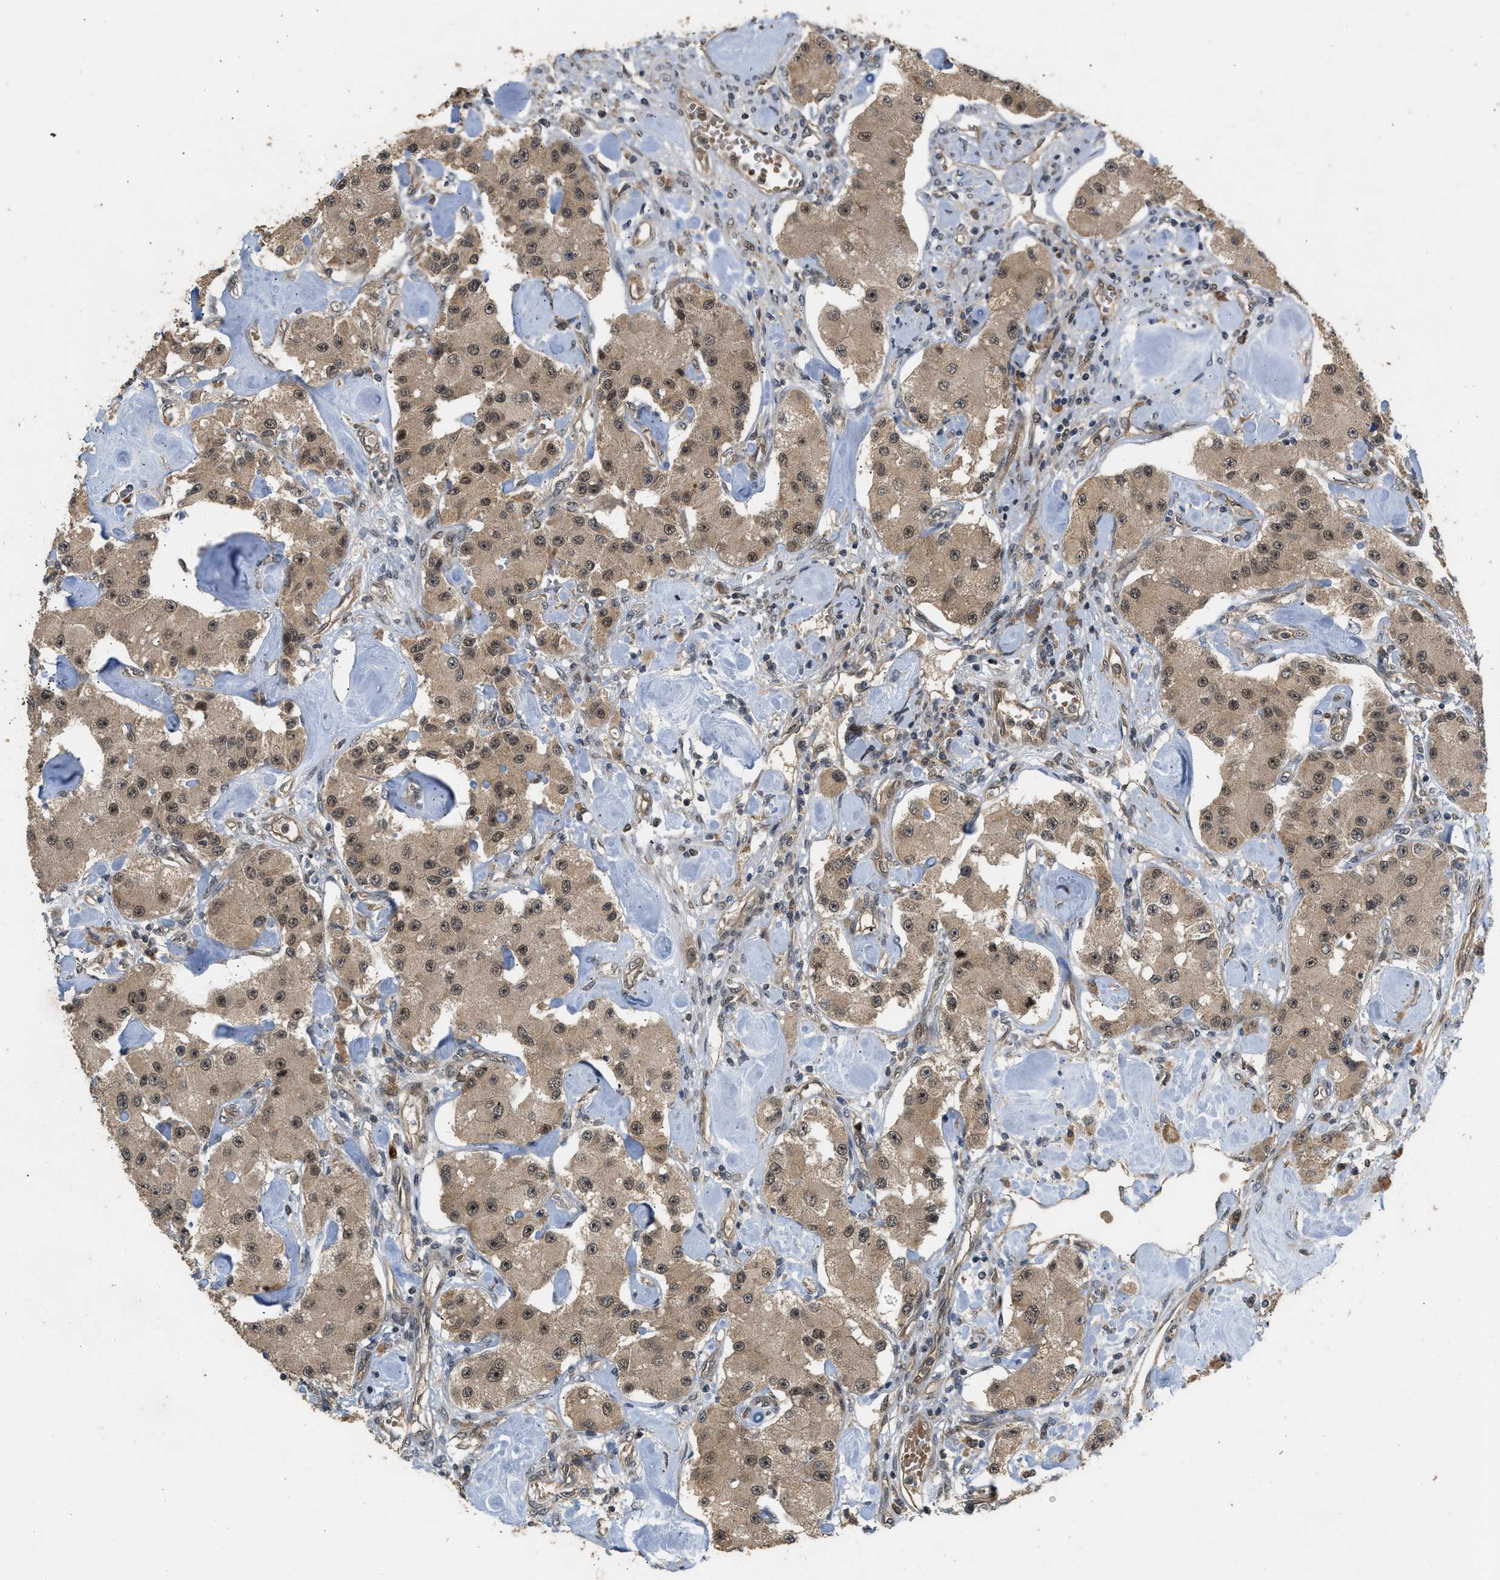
{"staining": {"intensity": "moderate", "quantity": ">75%", "location": "cytoplasmic/membranous,nuclear"}, "tissue": "carcinoid", "cell_type": "Tumor cells", "image_type": "cancer", "snomed": [{"axis": "morphology", "description": "Carcinoid, malignant, NOS"}, {"axis": "topography", "description": "Pancreas"}], "caption": "Immunohistochemistry histopathology image of neoplastic tissue: carcinoid stained using immunohistochemistry (IHC) demonstrates medium levels of moderate protein expression localized specifically in the cytoplasmic/membranous and nuclear of tumor cells, appearing as a cytoplasmic/membranous and nuclear brown color.", "gene": "GET1", "patient": {"sex": "male", "age": 41}}